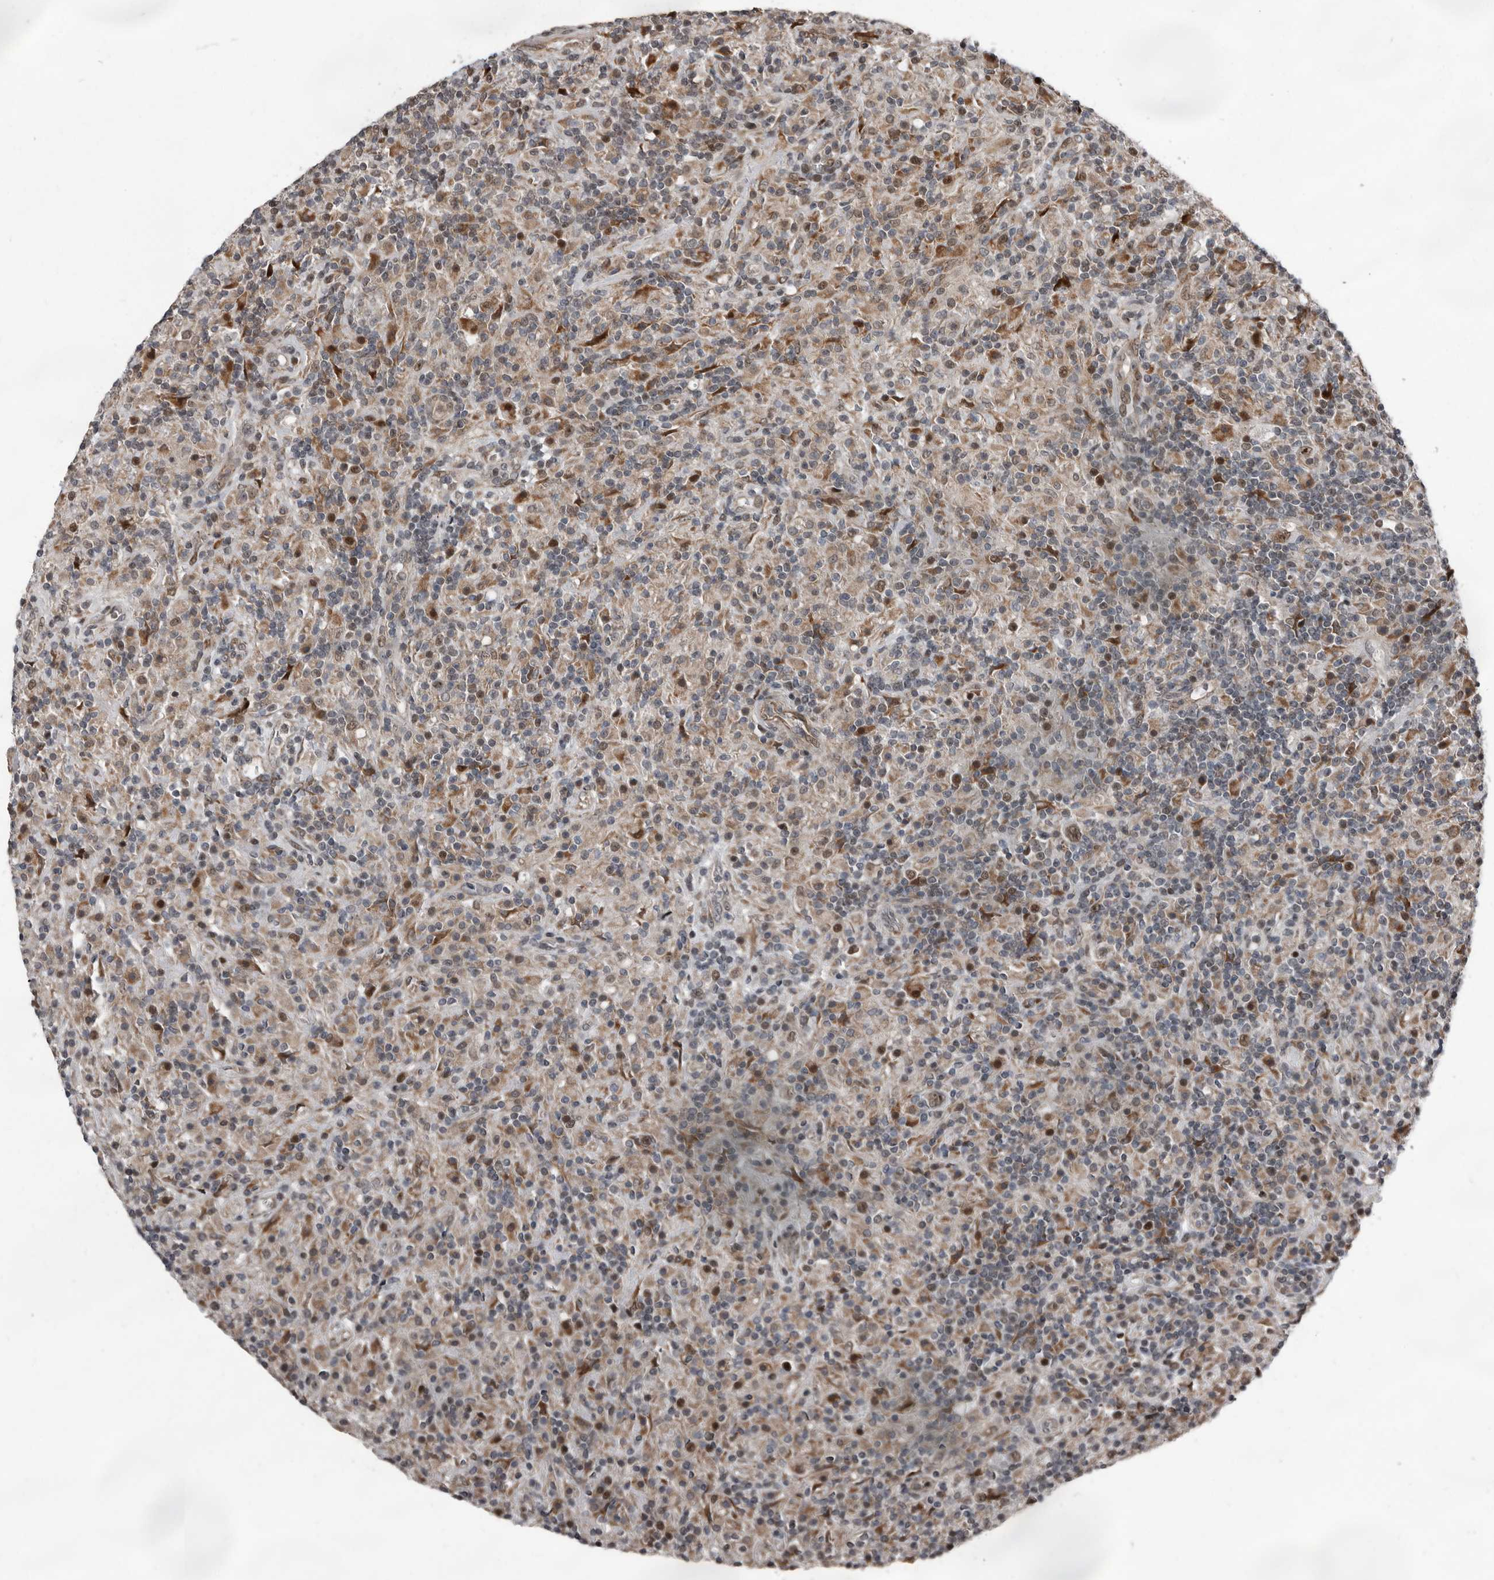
{"staining": {"intensity": "moderate", "quantity": ">75%", "location": "nuclear"}, "tissue": "lymphoma", "cell_type": "Tumor cells", "image_type": "cancer", "snomed": [{"axis": "morphology", "description": "Hodgkin's disease, NOS"}, {"axis": "topography", "description": "Lymph node"}], "caption": "There is medium levels of moderate nuclear staining in tumor cells of Hodgkin's disease, as demonstrated by immunohistochemical staining (brown color).", "gene": "CHD1L", "patient": {"sex": "male", "age": 70}}